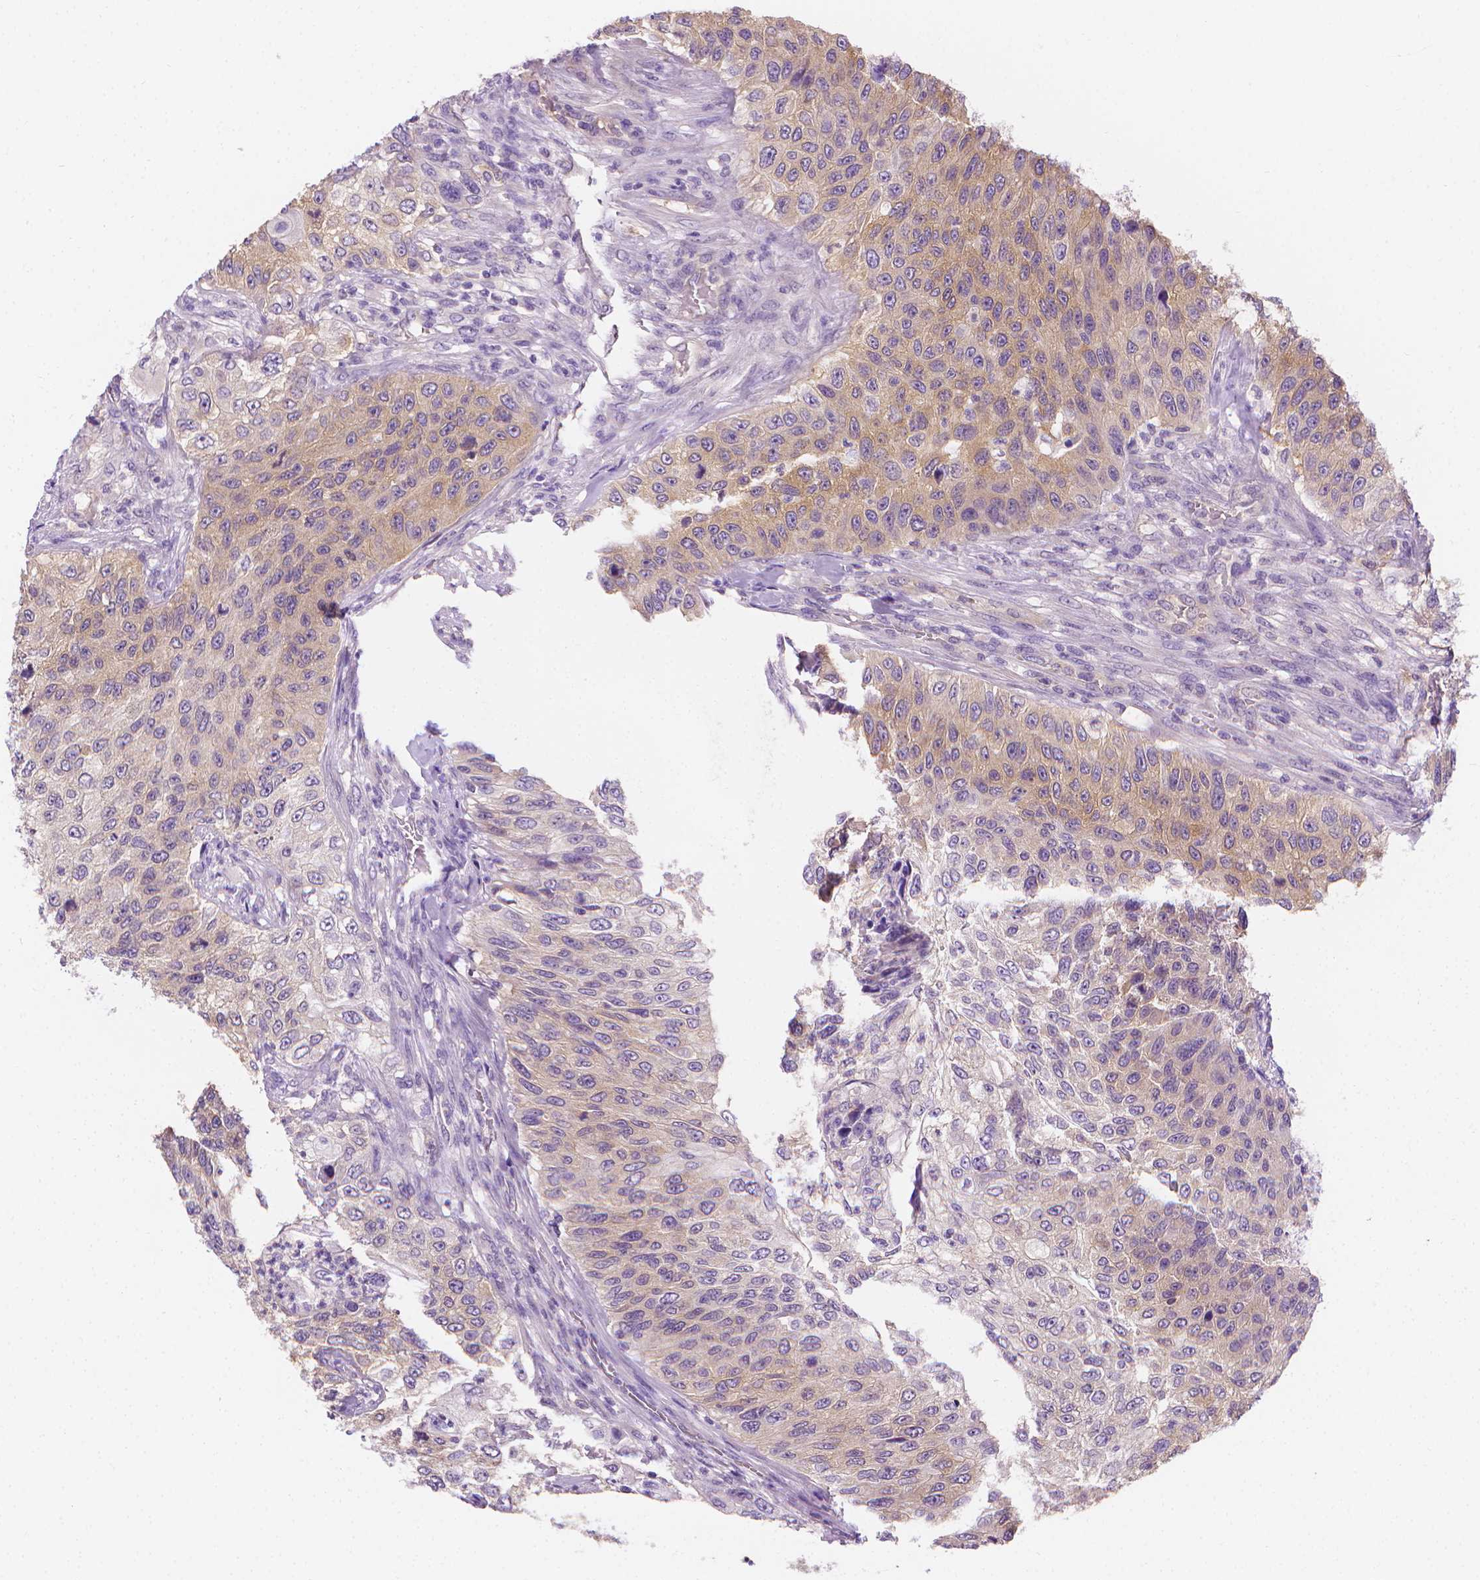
{"staining": {"intensity": "weak", "quantity": "25%-75%", "location": "cytoplasmic/membranous"}, "tissue": "urothelial cancer", "cell_type": "Tumor cells", "image_type": "cancer", "snomed": [{"axis": "morphology", "description": "Urothelial carcinoma, High grade"}, {"axis": "topography", "description": "Urinary bladder"}], "caption": "Immunohistochemical staining of high-grade urothelial carcinoma shows low levels of weak cytoplasmic/membranous protein positivity in about 25%-75% of tumor cells.", "gene": "FASN", "patient": {"sex": "female", "age": 60}}